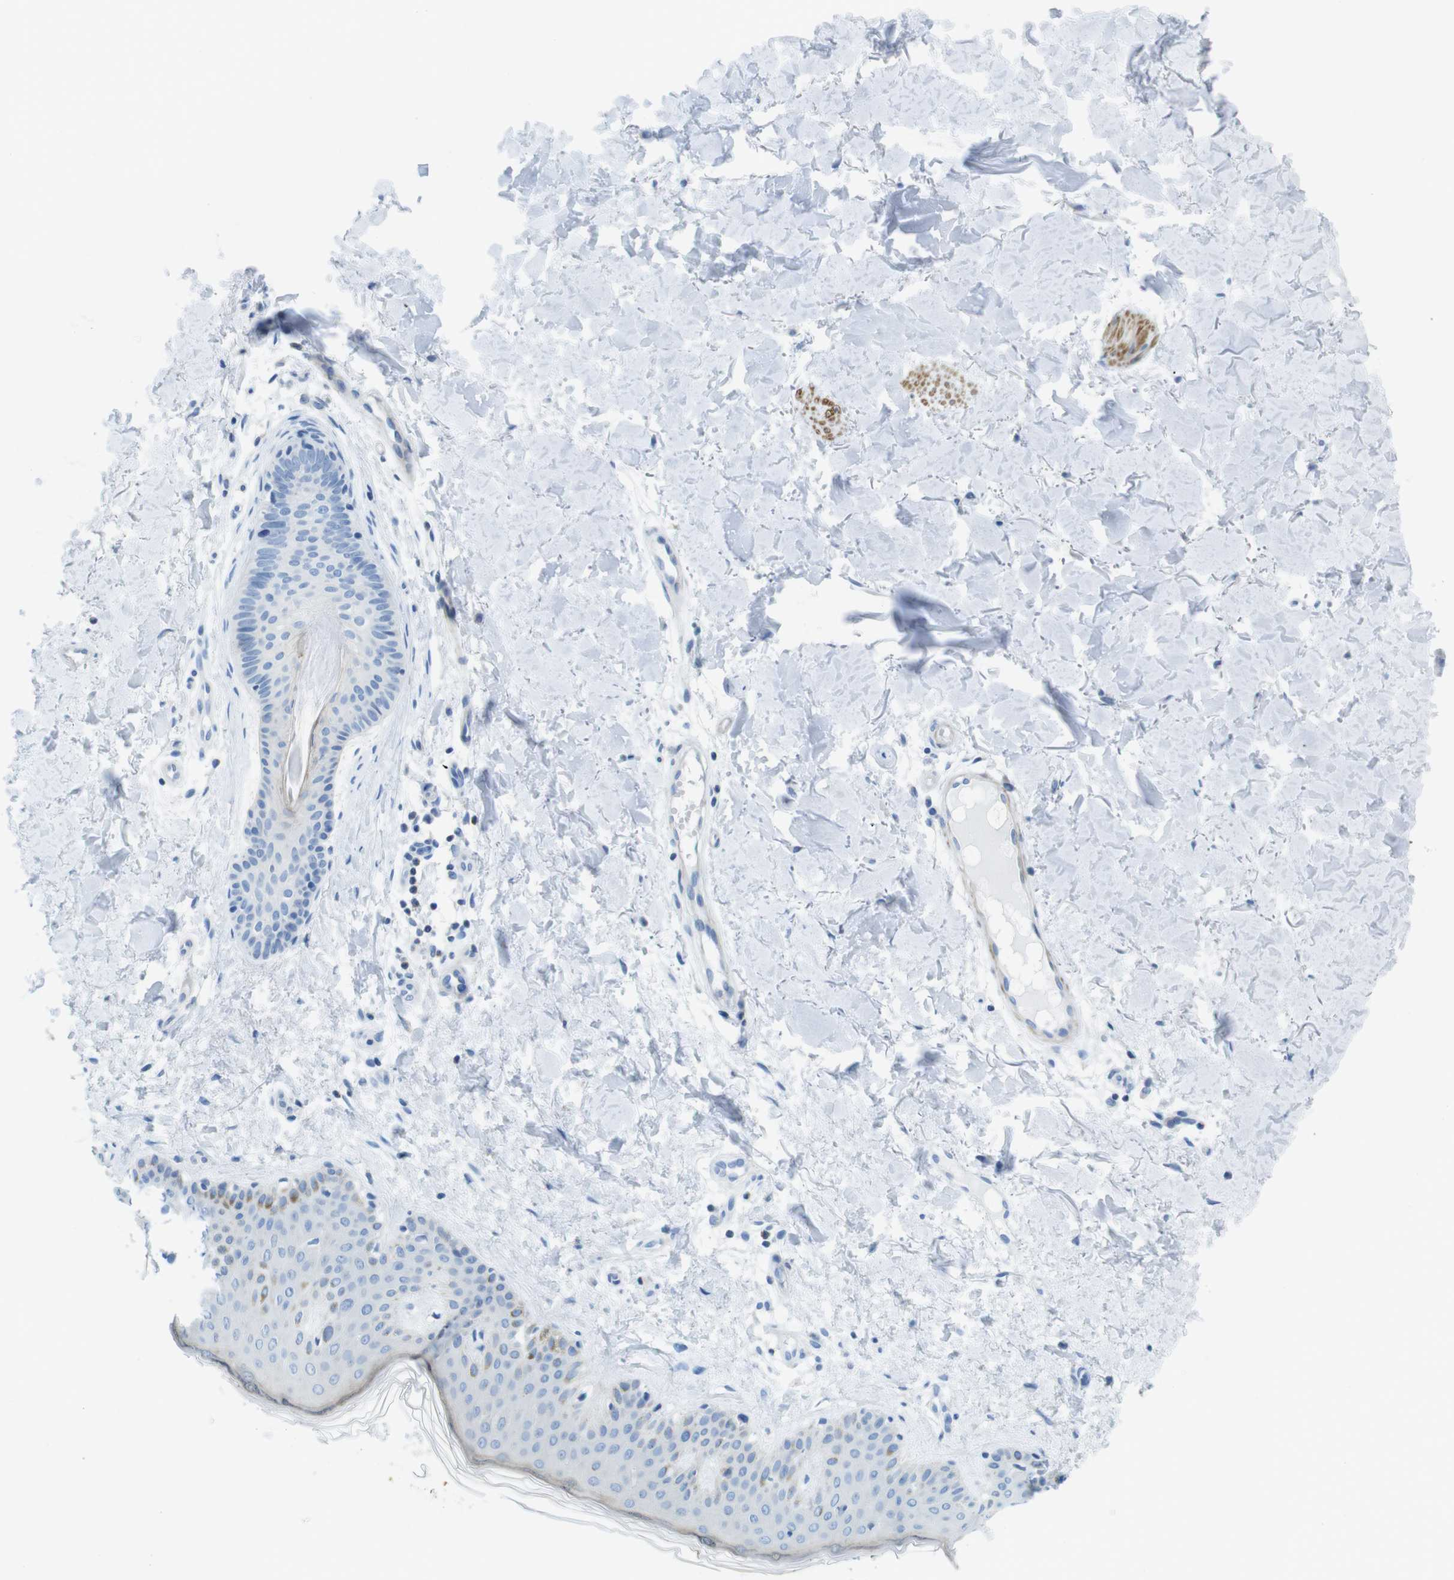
{"staining": {"intensity": "negative", "quantity": "none", "location": "none"}, "tissue": "skin", "cell_type": "Fibroblasts", "image_type": "normal", "snomed": [{"axis": "morphology", "description": "Normal tissue, NOS"}, {"axis": "topography", "description": "Skin"}], "caption": "The immunohistochemistry (IHC) image has no significant expression in fibroblasts of skin. Nuclei are stained in blue.", "gene": "ASIC5", "patient": {"sex": "male", "age": 67}}